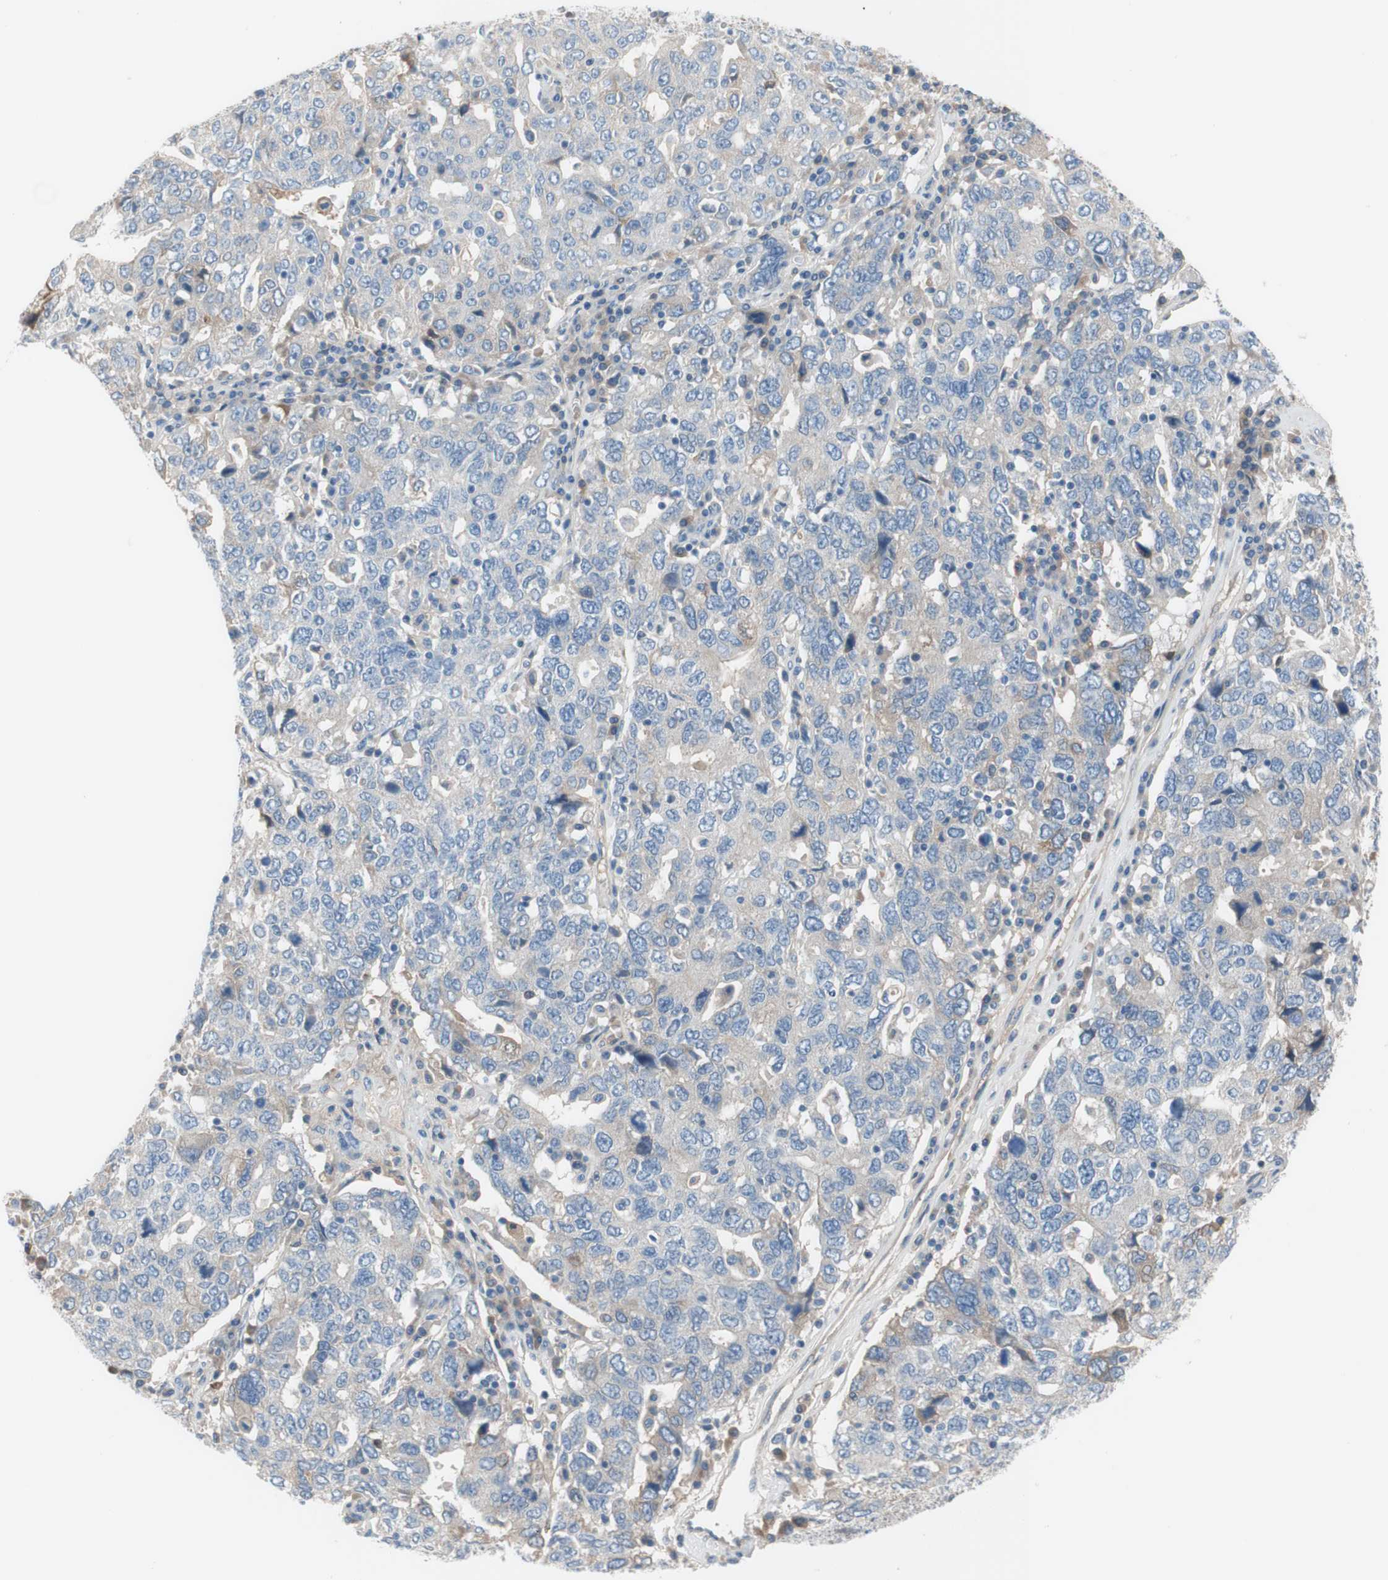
{"staining": {"intensity": "weak", "quantity": "<25%", "location": "cytoplasmic/membranous"}, "tissue": "ovarian cancer", "cell_type": "Tumor cells", "image_type": "cancer", "snomed": [{"axis": "morphology", "description": "Carcinoma, endometroid"}, {"axis": "topography", "description": "Ovary"}], "caption": "Human ovarian cancer (endometroid carcinoma) stained for a protein using immunohistochemistry (IHC) exhibits no positivity in tumor cells.", "gene": "FDFT1", "patient": {"sex": "female", "age": 62}}